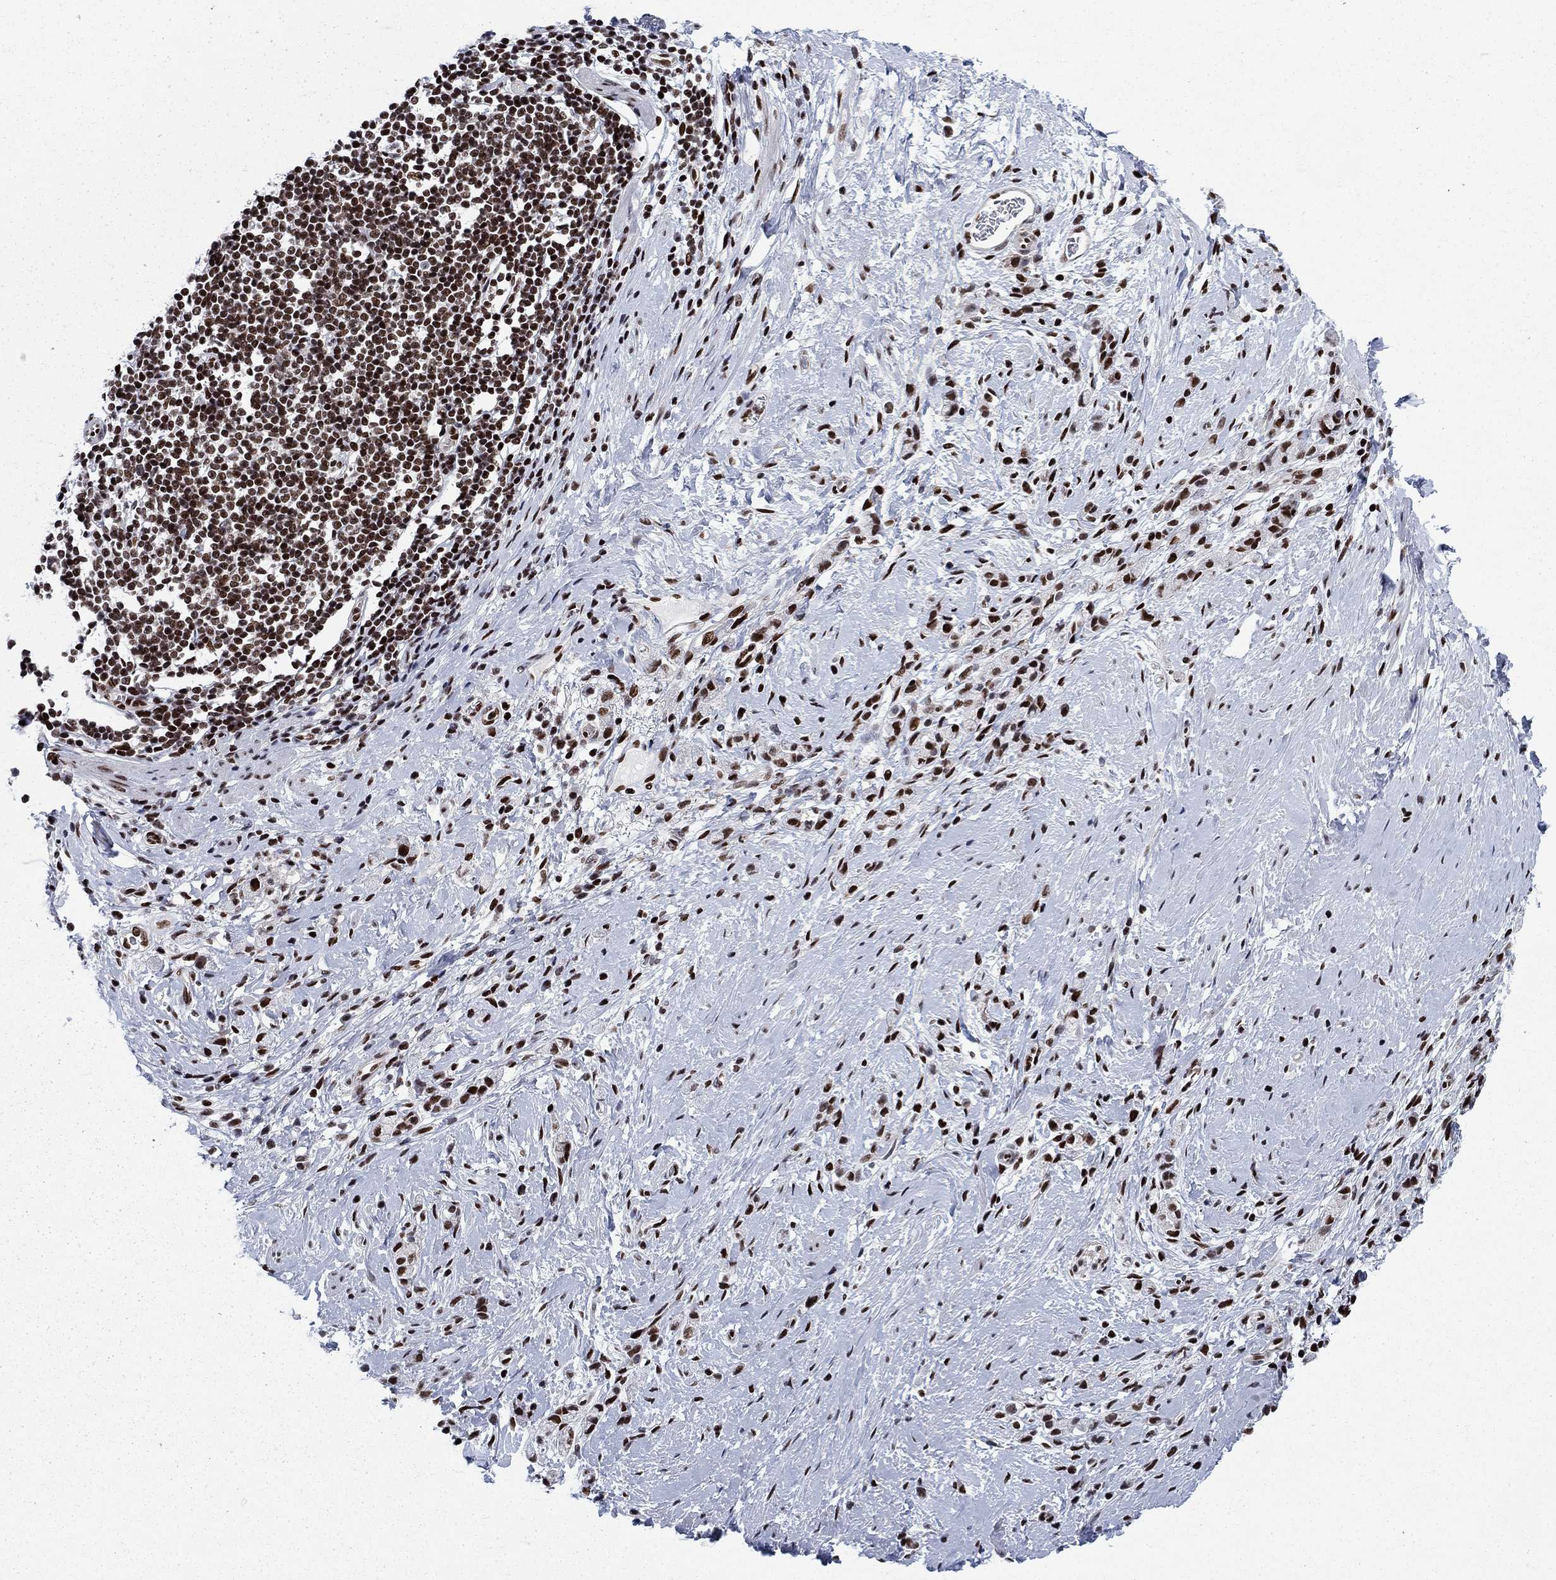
{"staining": {"intensity": "strong", "quantity": ">75%", "location": "nuclear"}, "tissue": "stomach cancer", "cell_type": "Tumor cells", "image_type": "cancer", "snomed": [{"axis": "morphology", "description": "Adenocarcinoma, NOS"}, {"axis": "topography", "description": "Stomach"}], "caption": "Stomach adenocarcinoma tissue demonstrates strong nuclear positivity in about >75% of tumor cells", "gene": "RPRD1B", "patient": {"sex": "male", "age": 58}}